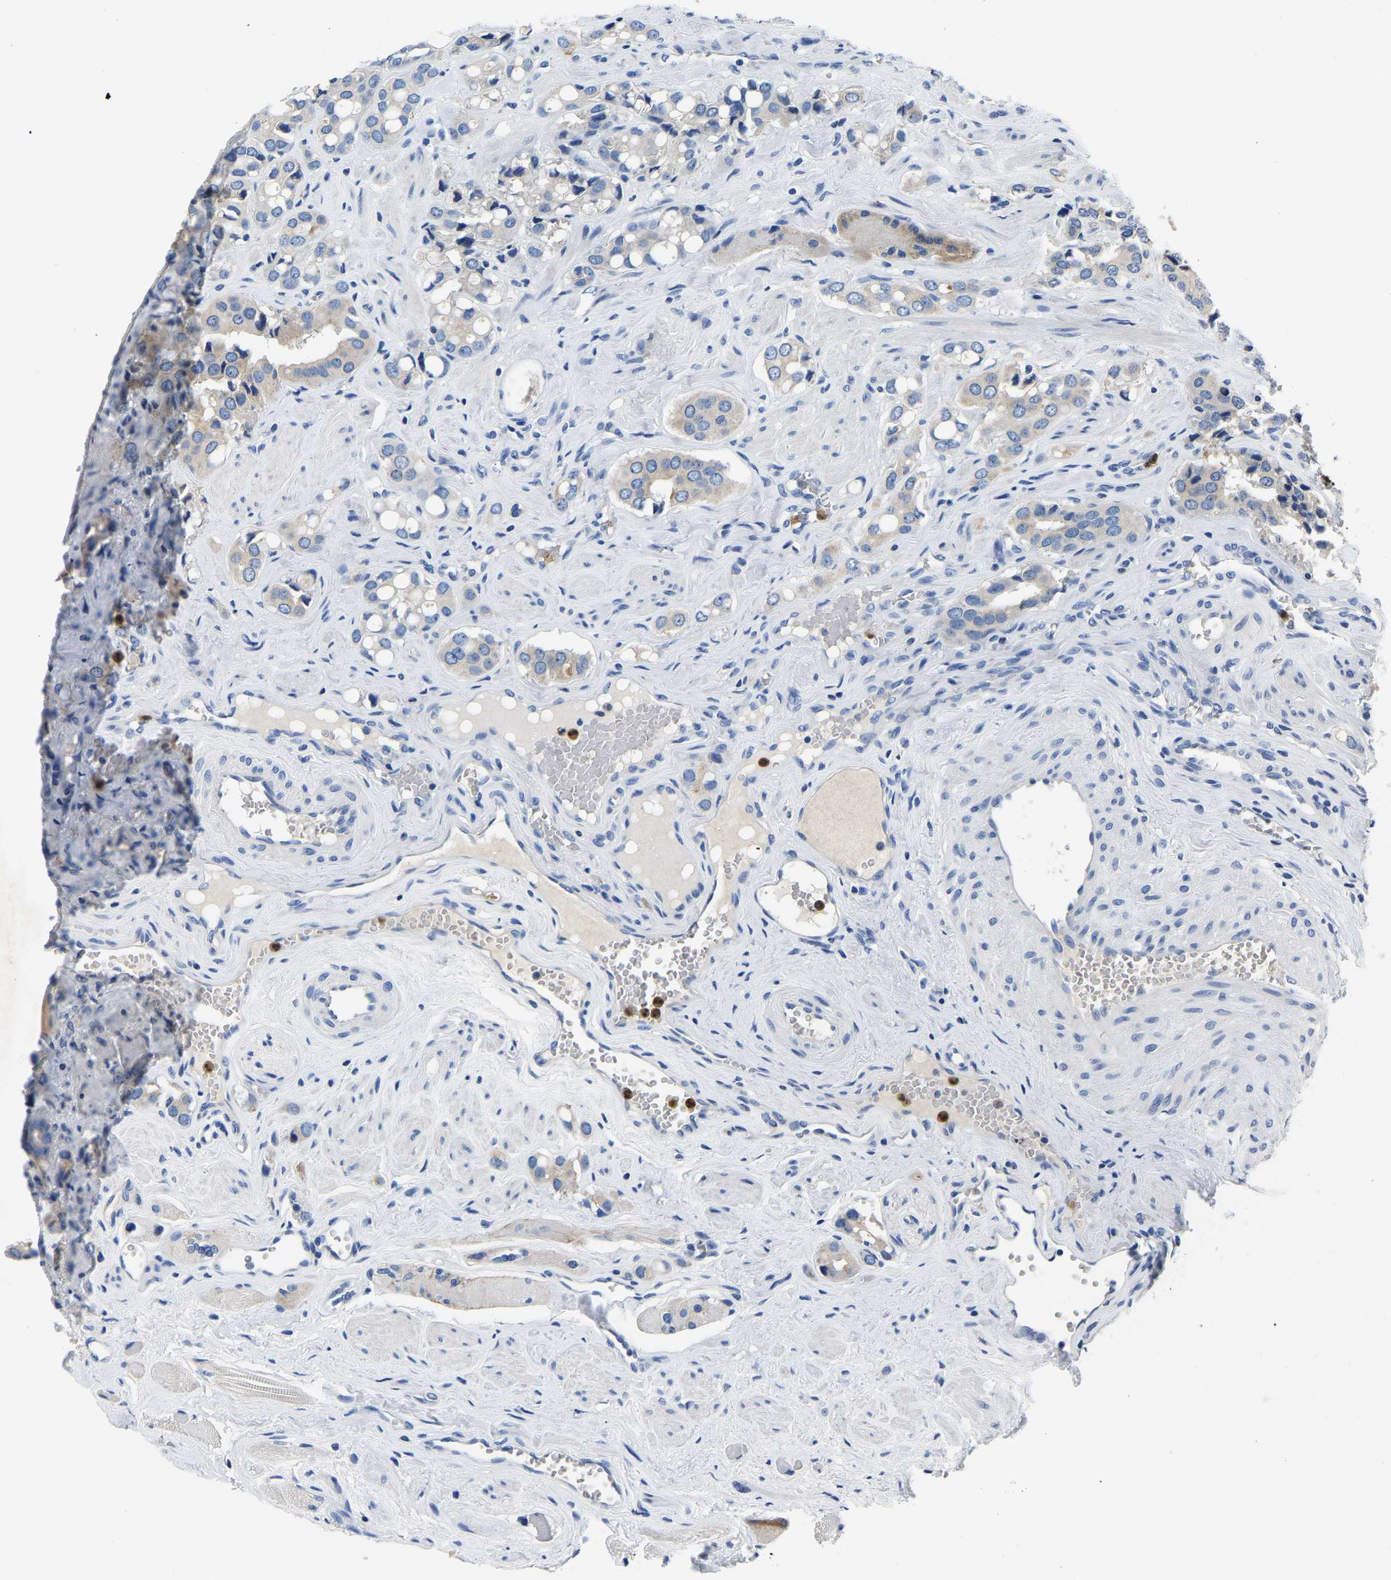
{"staining": {"intensity": "weak", "quantity": "<25%", "location": "cytoplasmic/membranous"}, "tissue": "prostate cancer", "cell_type": "Tumor cells", "image_type": "cancer", "snomed": [{"axis": "morphology", "description": "Adenocarcinoma, High grade"}, {"axis": "topography", "description": "Prostate"}], "caption": "A micrograph of prostate cancer stained for a protein exhibits no brown staining in tumor cells.", "gene": "TOR1B", "patient": {"sex": "male", "age": 52}}